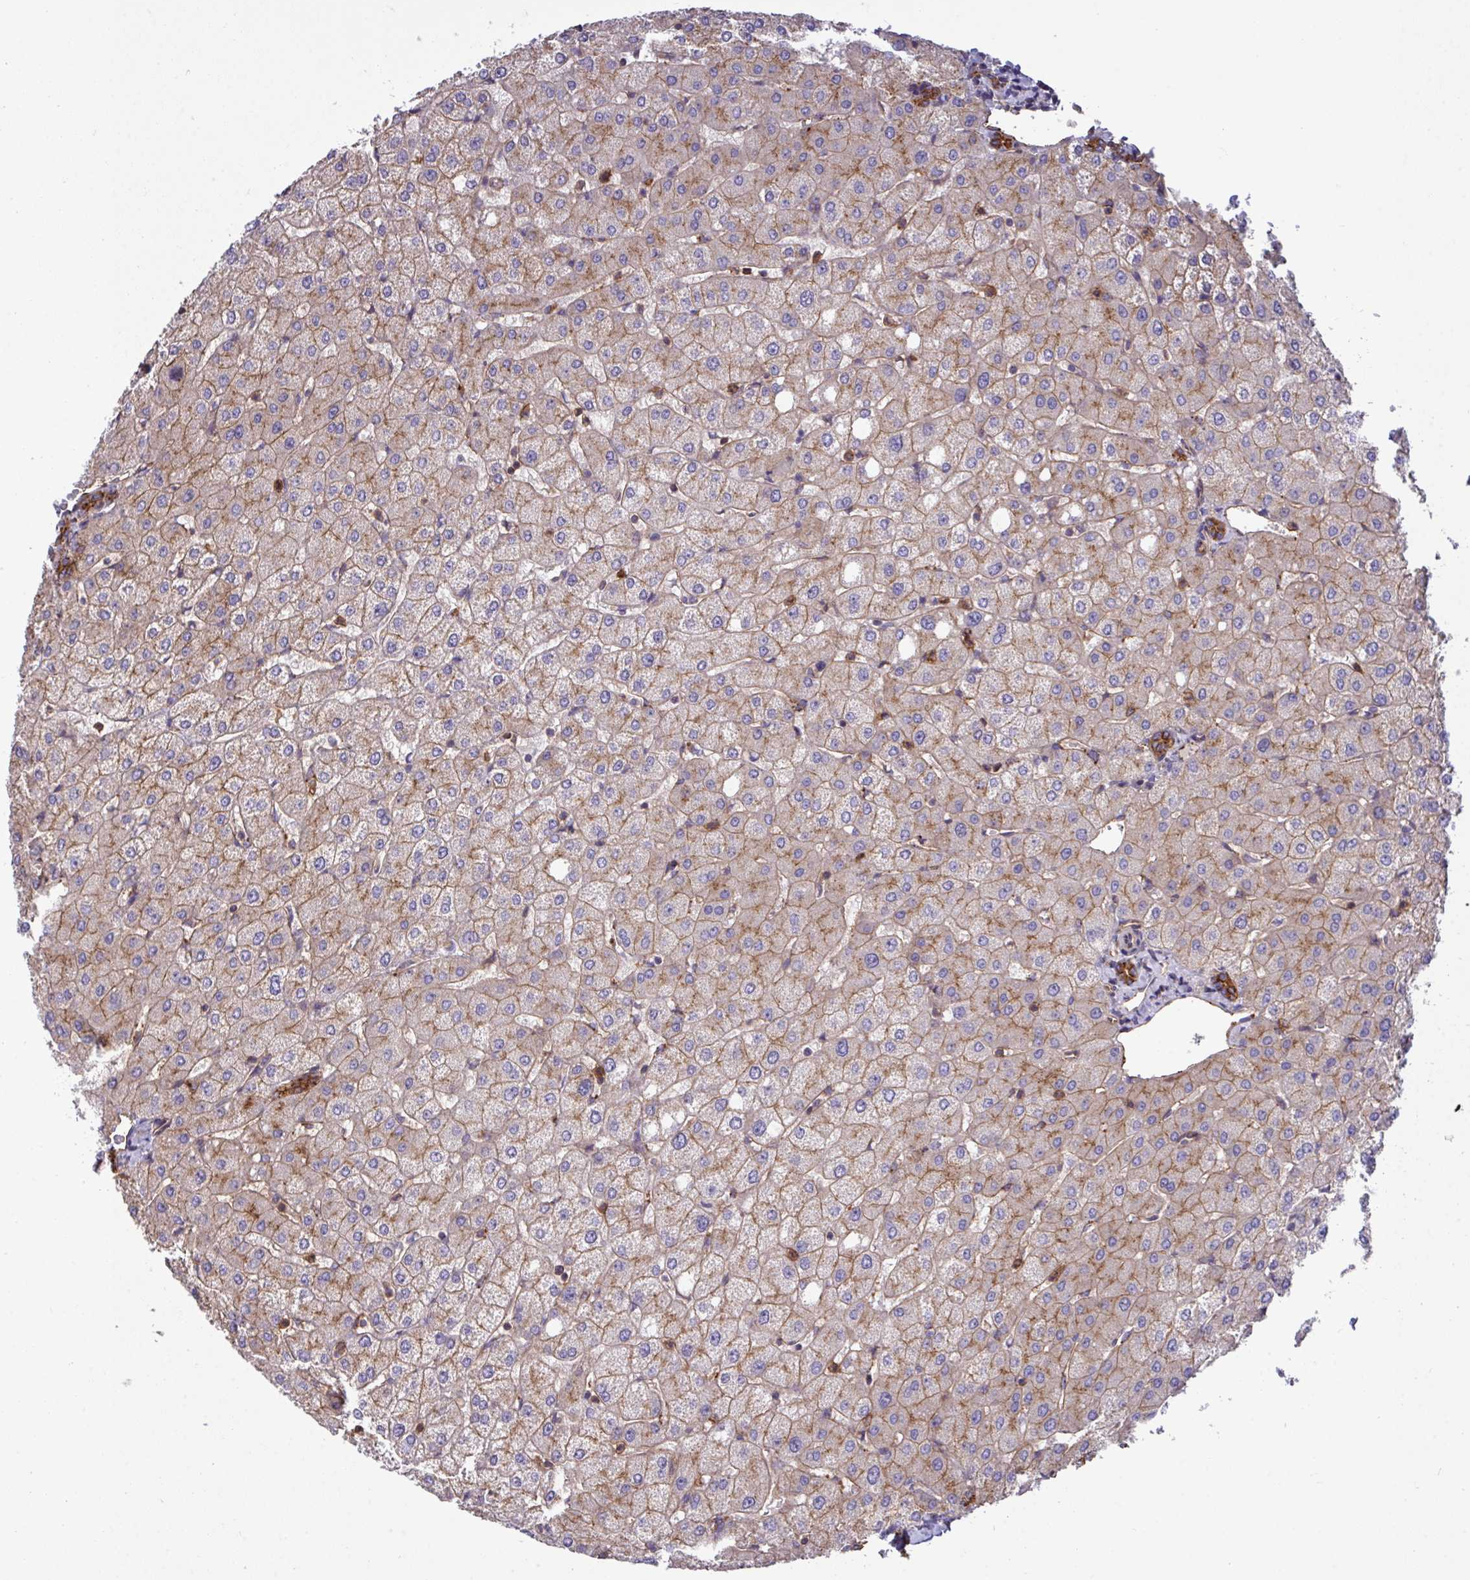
{"staining": {"intensity": "strong", "quantity": ">75%", "location": "cytoplasmic/membranous"}, "tissue": "liver", "cell_type": "Cholangiocytes", "image_type": "normal", "snomed": [{"axis": "morphology", "description": "Normal tissue, NOS"}, {"axis": "topography", "description": "Liver"}], "caption": "Cholangiocytes exhibit high levels of strong cytoplasmic/membranous positivity in approximately >75% of cells in benign human liver.", "gene": "C4orf36", "patient": {"sex": "female", "age": 54}}